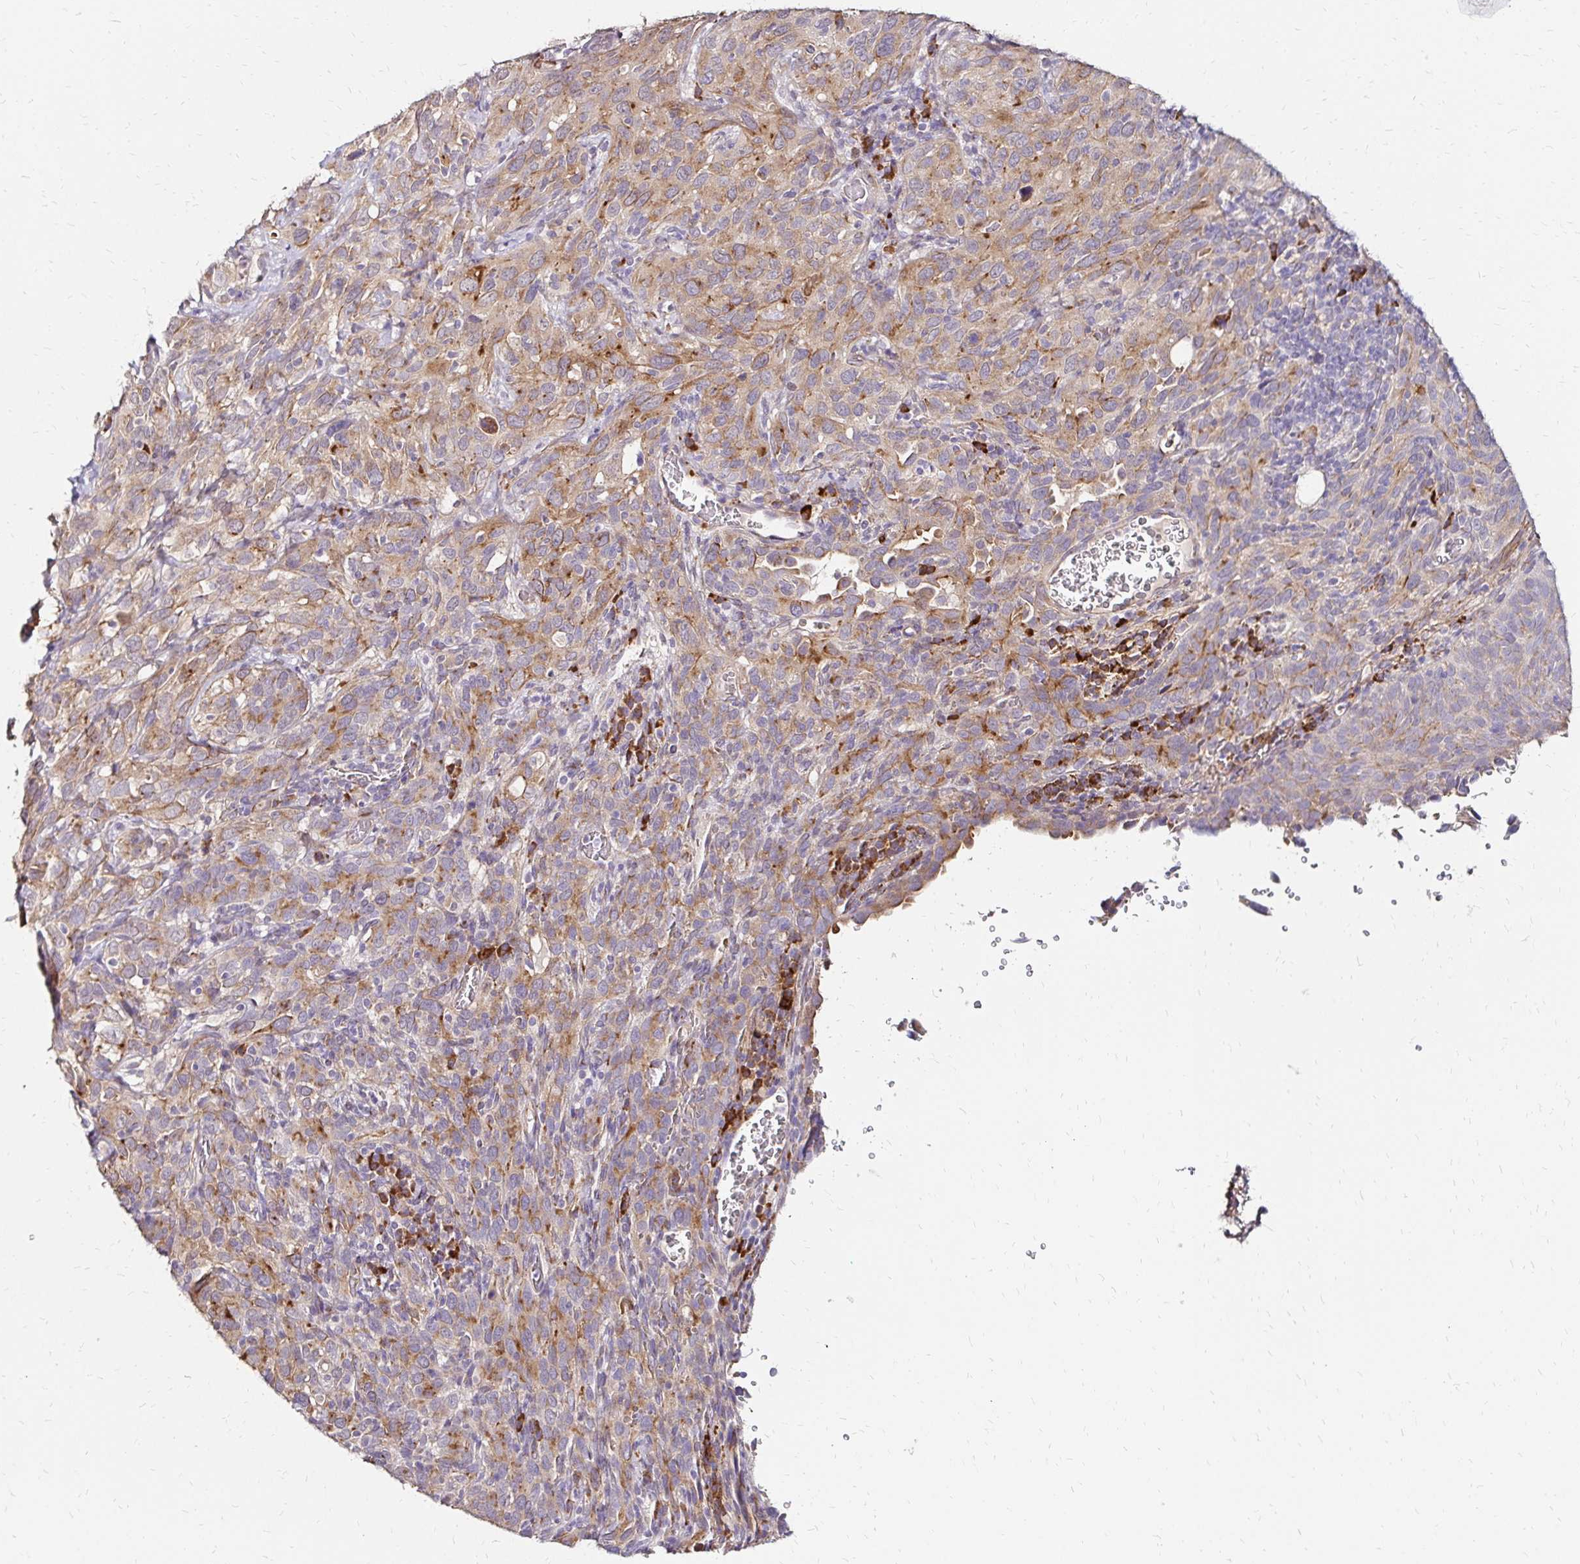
{"staining": {"intensity": "weak", "quantity": ">75%", "location": "cytoplasmic/membranous"}, "tissue": "cervical cancer", "cell_type": "Tumor cells", "image_type": "cancer", "snomed": [{"axis": "morphology", "description": "Normal tissue, NOS"}, {"axis": "morphology", "description": "Squamous cell carcinoma, NOS"}, {"axis": "topography", "description": "Cervix"}], "caption": "A micrograph of human squamous cell carcinoma (cervical) stained for a protein demonstrates weak cytoplasmic/membranous brown staining in tumor cells. The staining is performed using DAB (3,3'-diaminobenzidine) brown chromogen to label protein expression. The nuclei are counter-stained blue using hematoxylin.", "gene": "PRIMA1", "patient": {"sex": "female", "age": 51}}